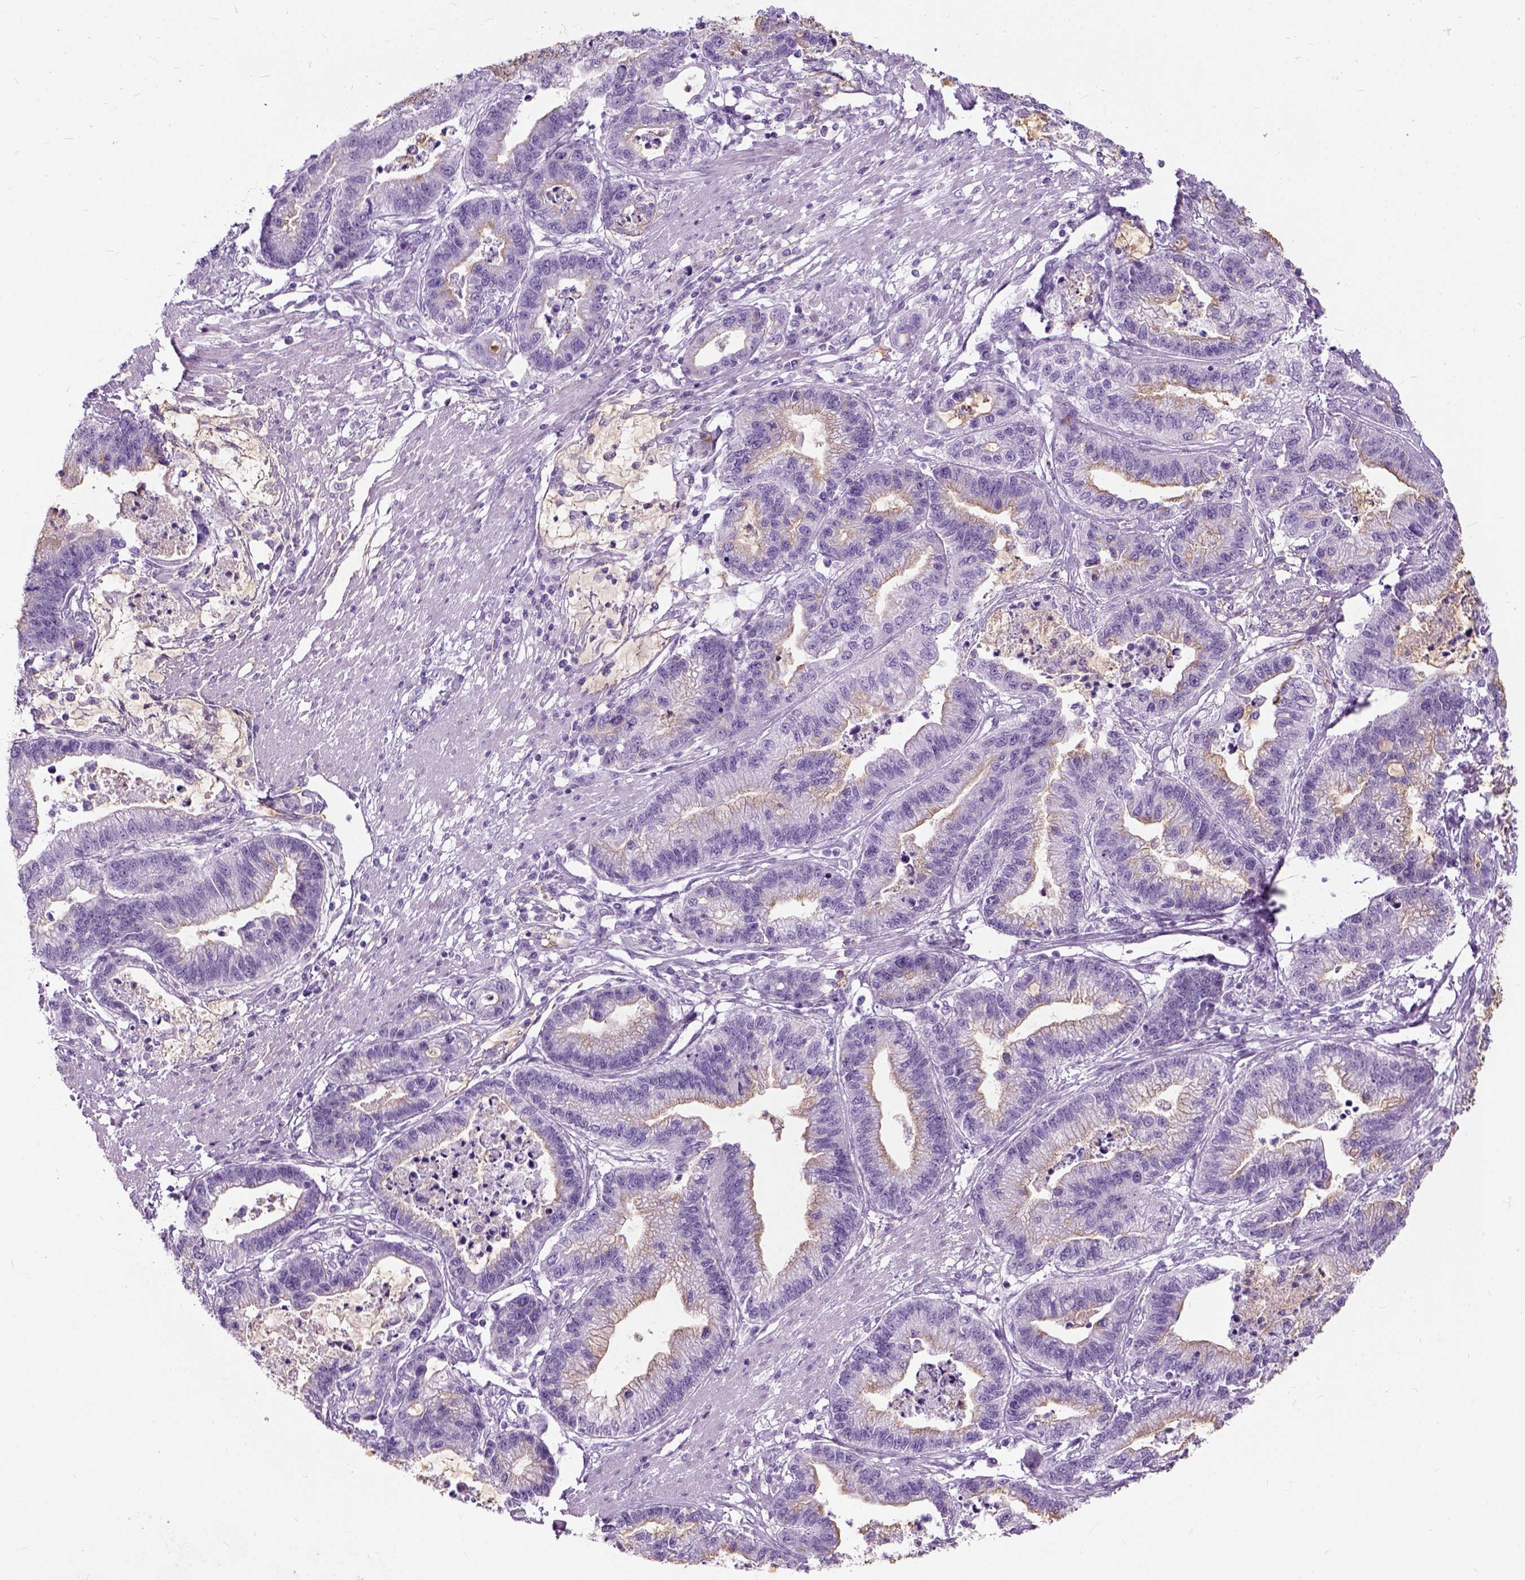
{"staining": {"intensity": "negative", "quantity": "none", "location": "none"}, "tissue": "stomach cancer", "cell_type": "Tumor cells", "image_type": "cancer", "snomed": [{"axis": "morphology", "description": "Adenocarcinoma, NOS"}, {"axis": "topography", "description": "Stomach"}], "caption": "The micrograph displays no staining of tumor cells in stomach cancer.", "gene": "AXDND1", "patient": {"sex": "male", "age": 83}}